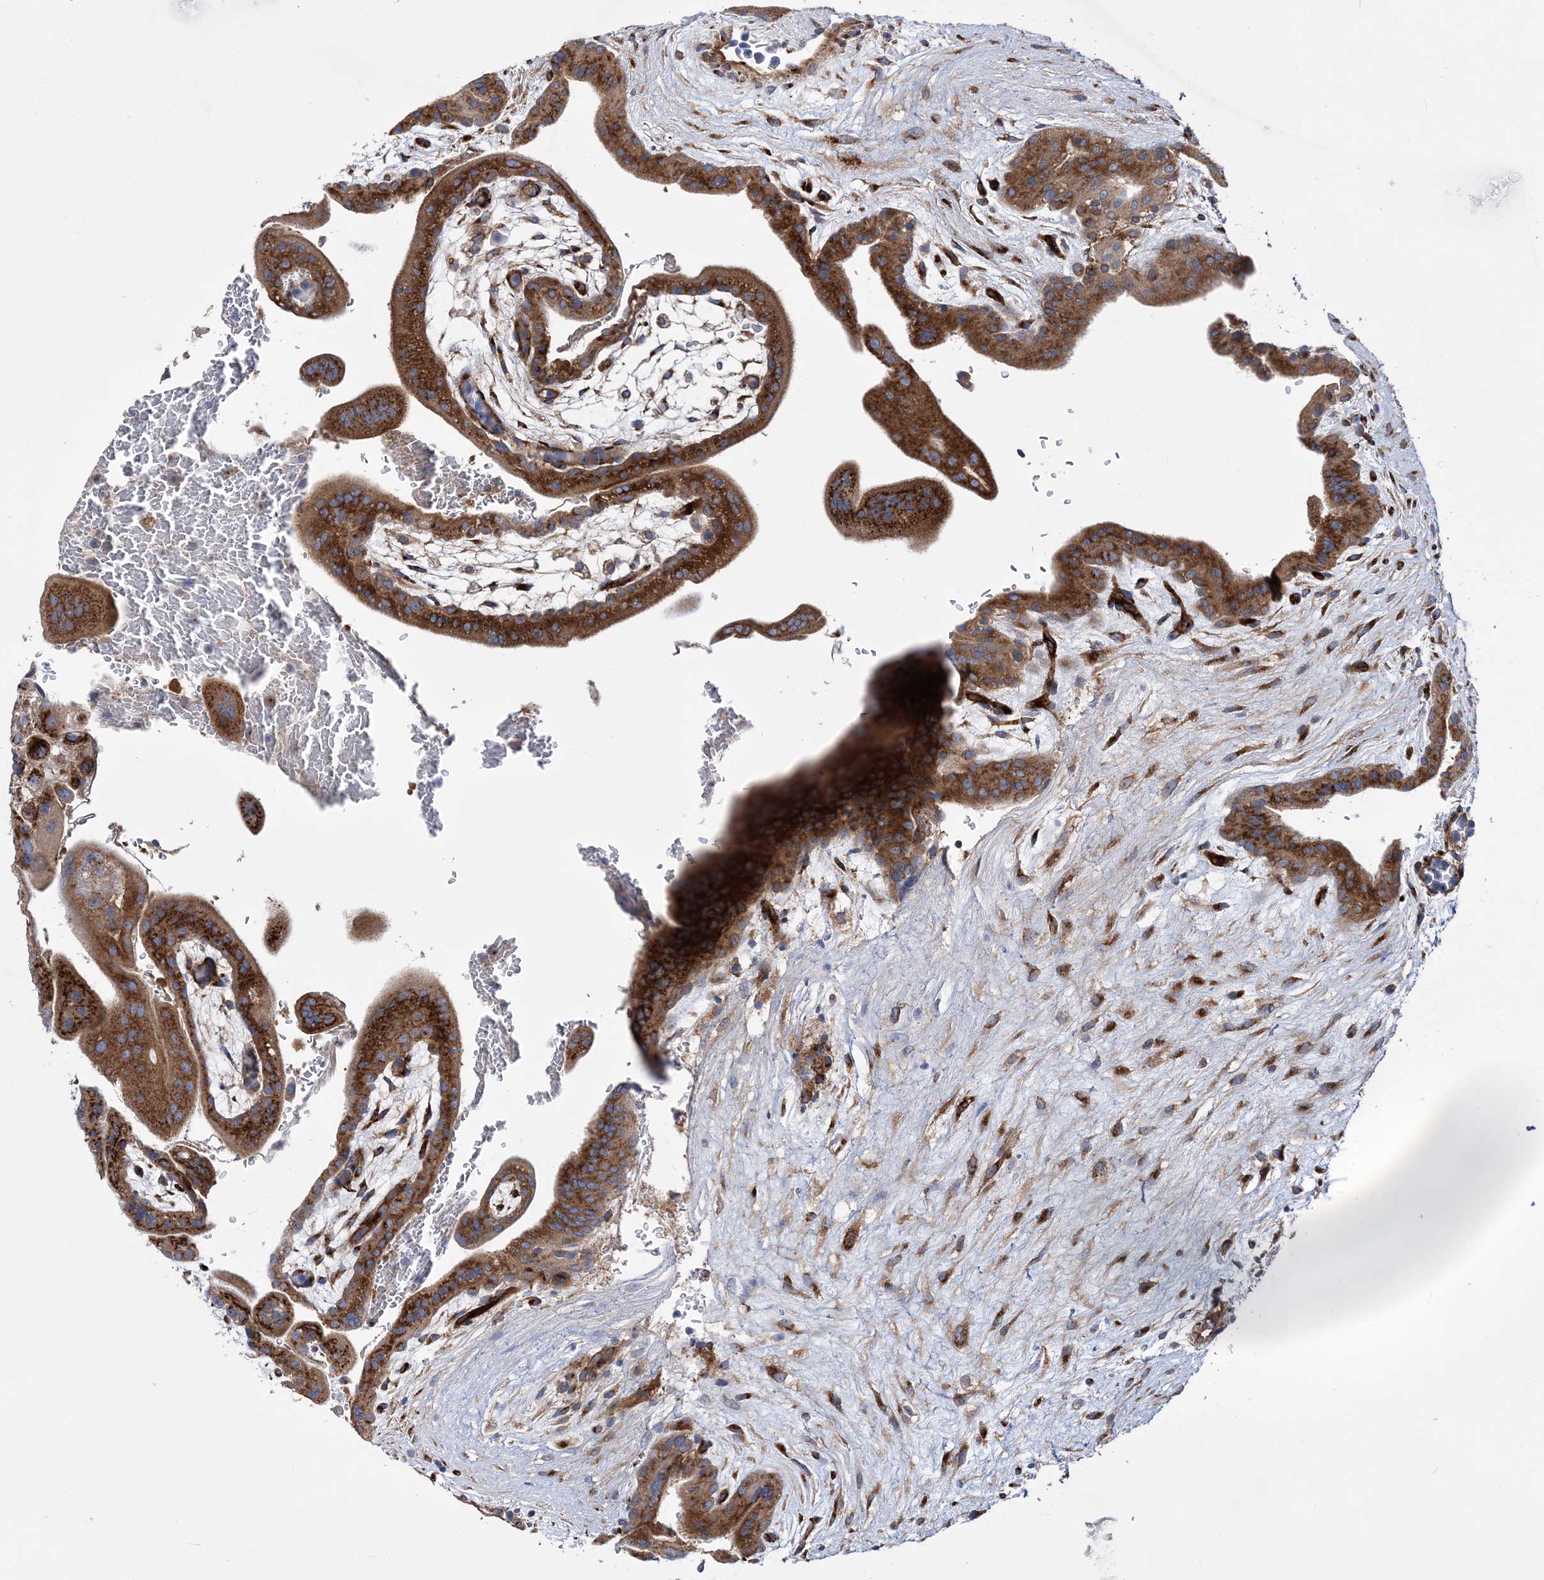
{"staining": {"intensity": "strong", "quantity": ">75%", "location": "cytoplasmic/membranous"}, "tissue": "placenta", "cell_type": "Trophoblastic cells", "image_type": "normal", "snomed": [{"axis": "morphology", "description": "Normal tissue, NOS"}, {"axis": "topography", "description": "Placenta"}], "caption": "DAB immunohistochemical staining of benign human placenta shows strong cytoplasmic/membranous protein expression in approximately >75% of trophoblastic cells. (brown staining indicates protein expression, while blue staining denotes nuclei).", "gene": "COPB2", "patient": {"sex": "female", "age": 35}}